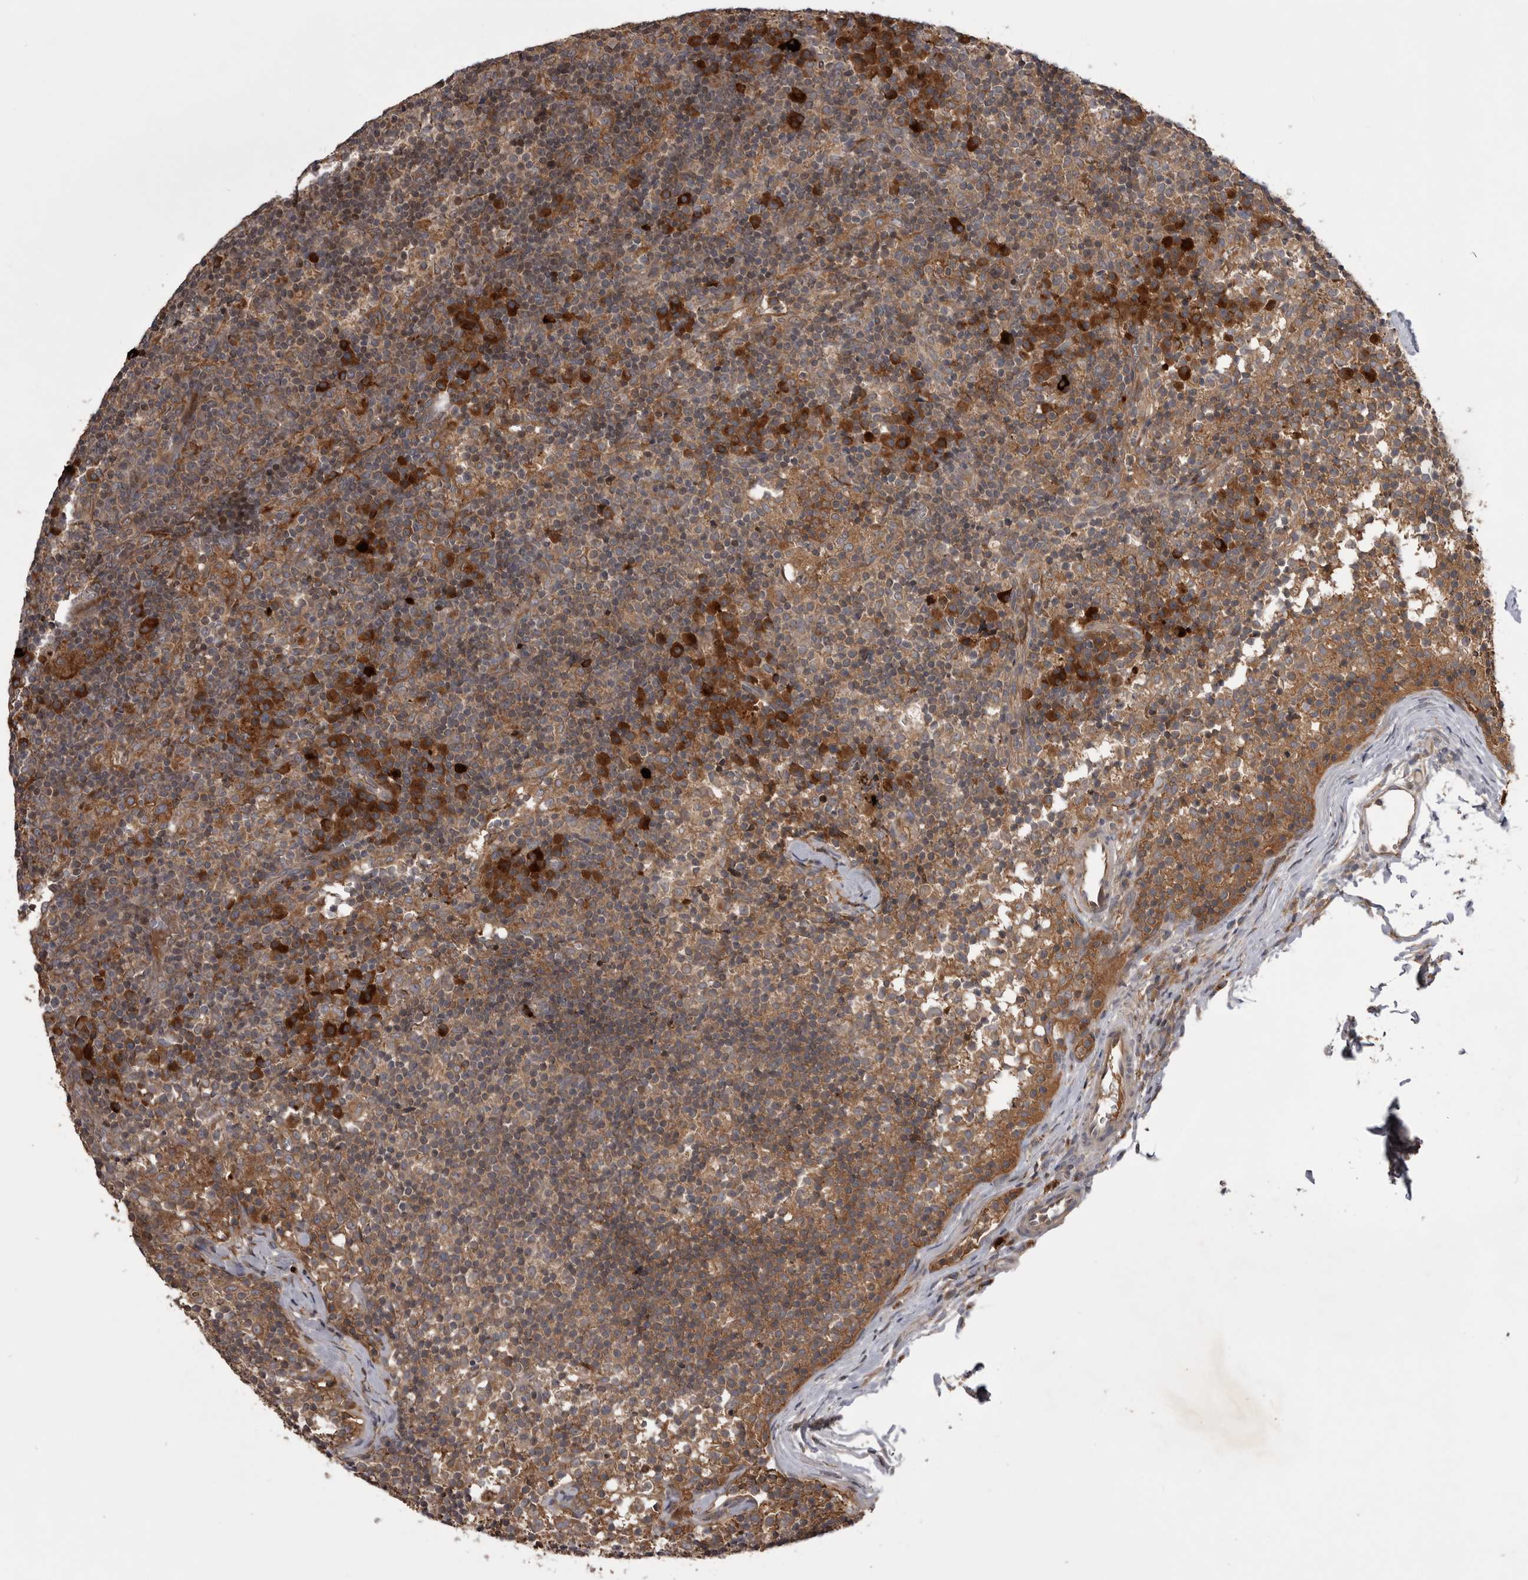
{"staining": {"intensity": "moderate", "quantity": ">75%", "location": "cytoplasmic/membranous"}, "tissue": "lymph node", "cell_type": "Germinal center cells", "image_type": "normal", "snomed": [{"axis": "morphology", "description": "Normal tissue, NOS"}, {"axis": "morphology", "description": "Inflammation, NOS"}, {"axis": "topography", "description": "Lymph node"}], "caption": "A photomicrograph of lymph node stained for a protein exhibits moderate cytoplasmic/membranous brown staining in germinal center cells.", "gene": "RAB3GAP2", "patient": {"sex": "male", "age": 55}}